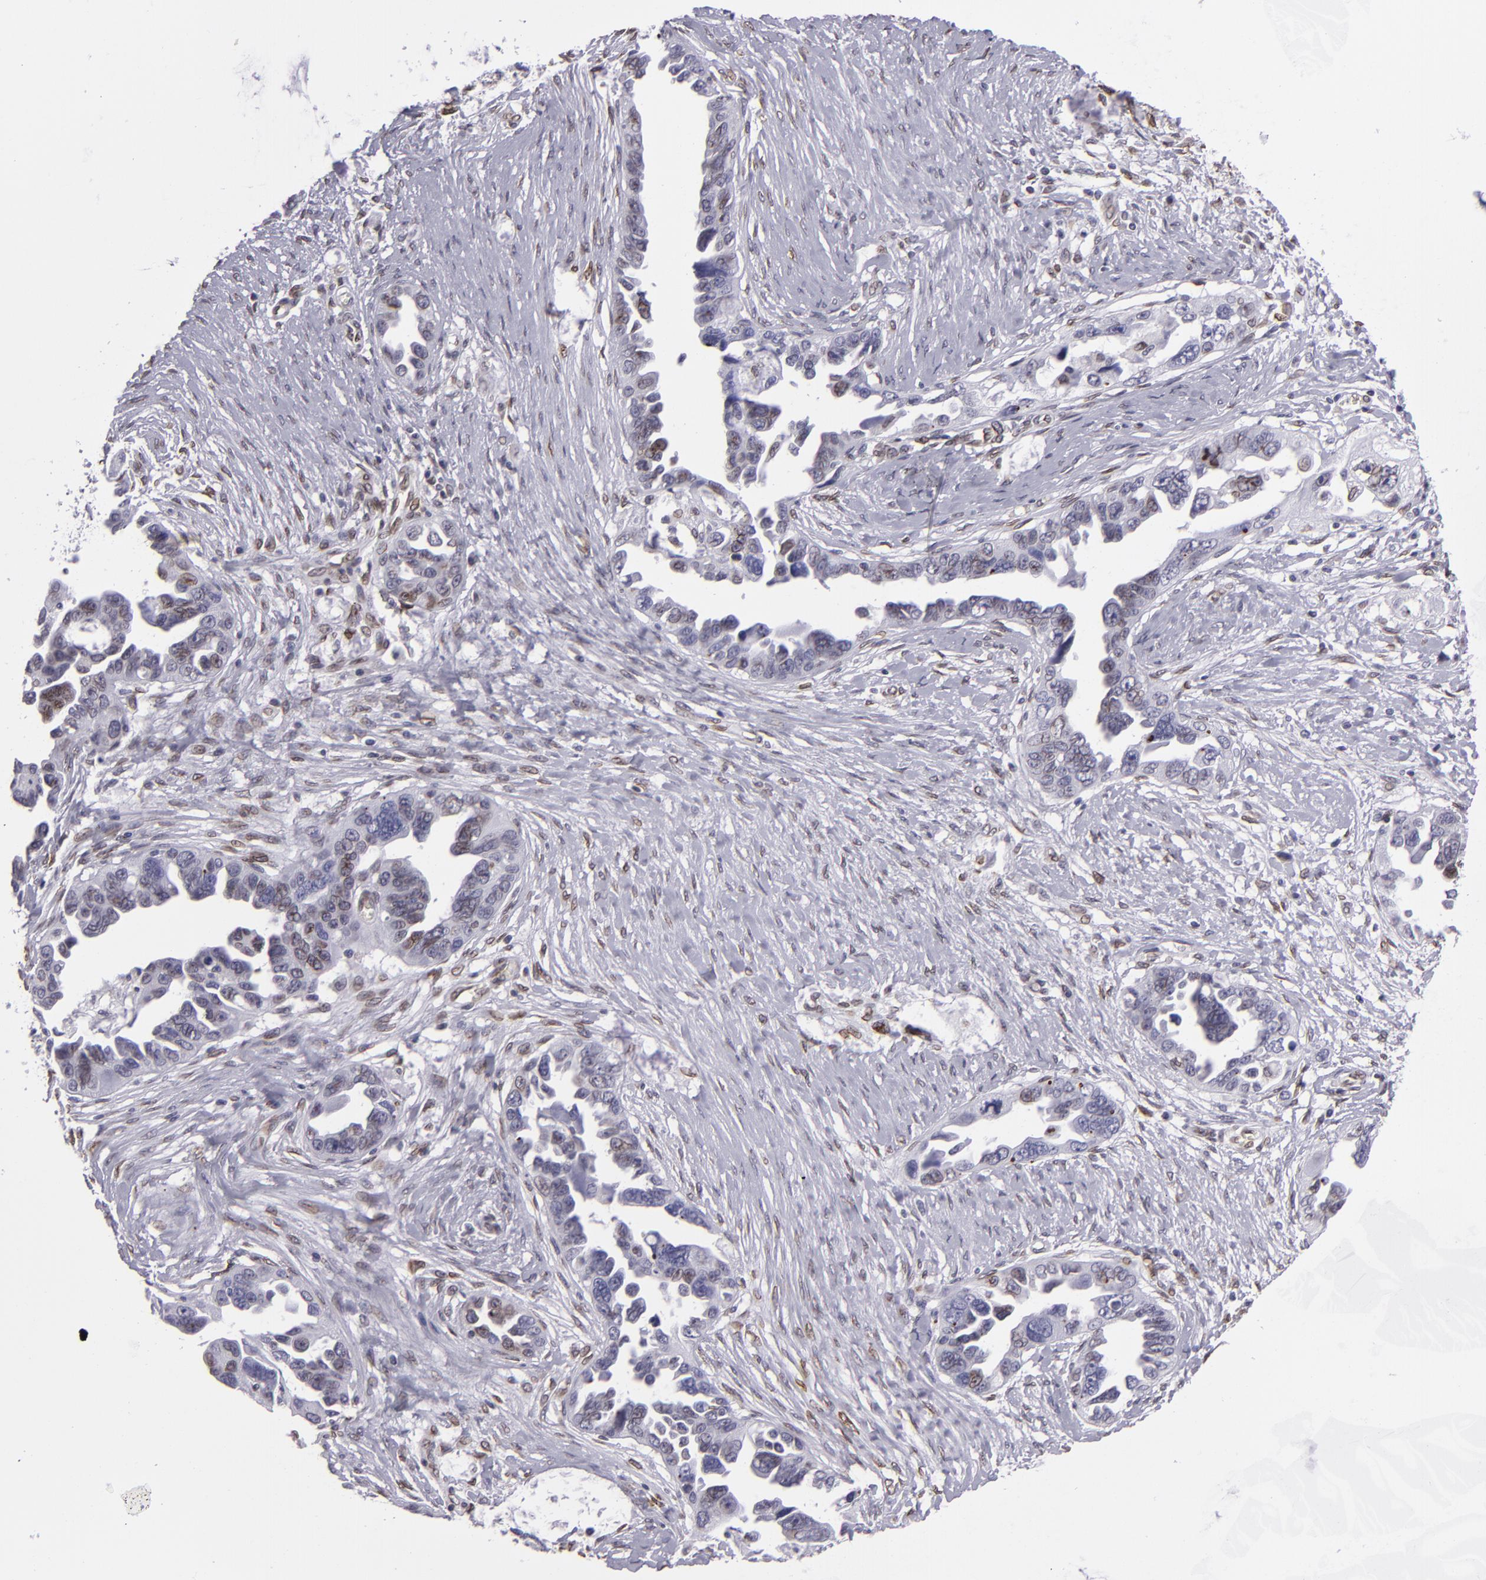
{"staining": {"intensity": "moderate", "quantity": "25%-75%", "location": "nuclear"}, "tissue": "ovarian cancer", "cell_type": "Tumor cells", "image_type": "cancer", "snomed": [{"axis": "morphology", "description": "Cystadenocarcinoma, serous, NOS"}, {"axis": "topography", "description": "Ovary"}], "caption": "Protein expression by immunohistochemistry (IHC) exhibits moderate nuclear staining in about 25%-75% of tumor cells in ovarian serous cystadenocarcinoma. (Brightfield microscopy of DAB IHC at high magnification).", "gene": "EMD", "patient": {"sex": "female", "age": 63}}